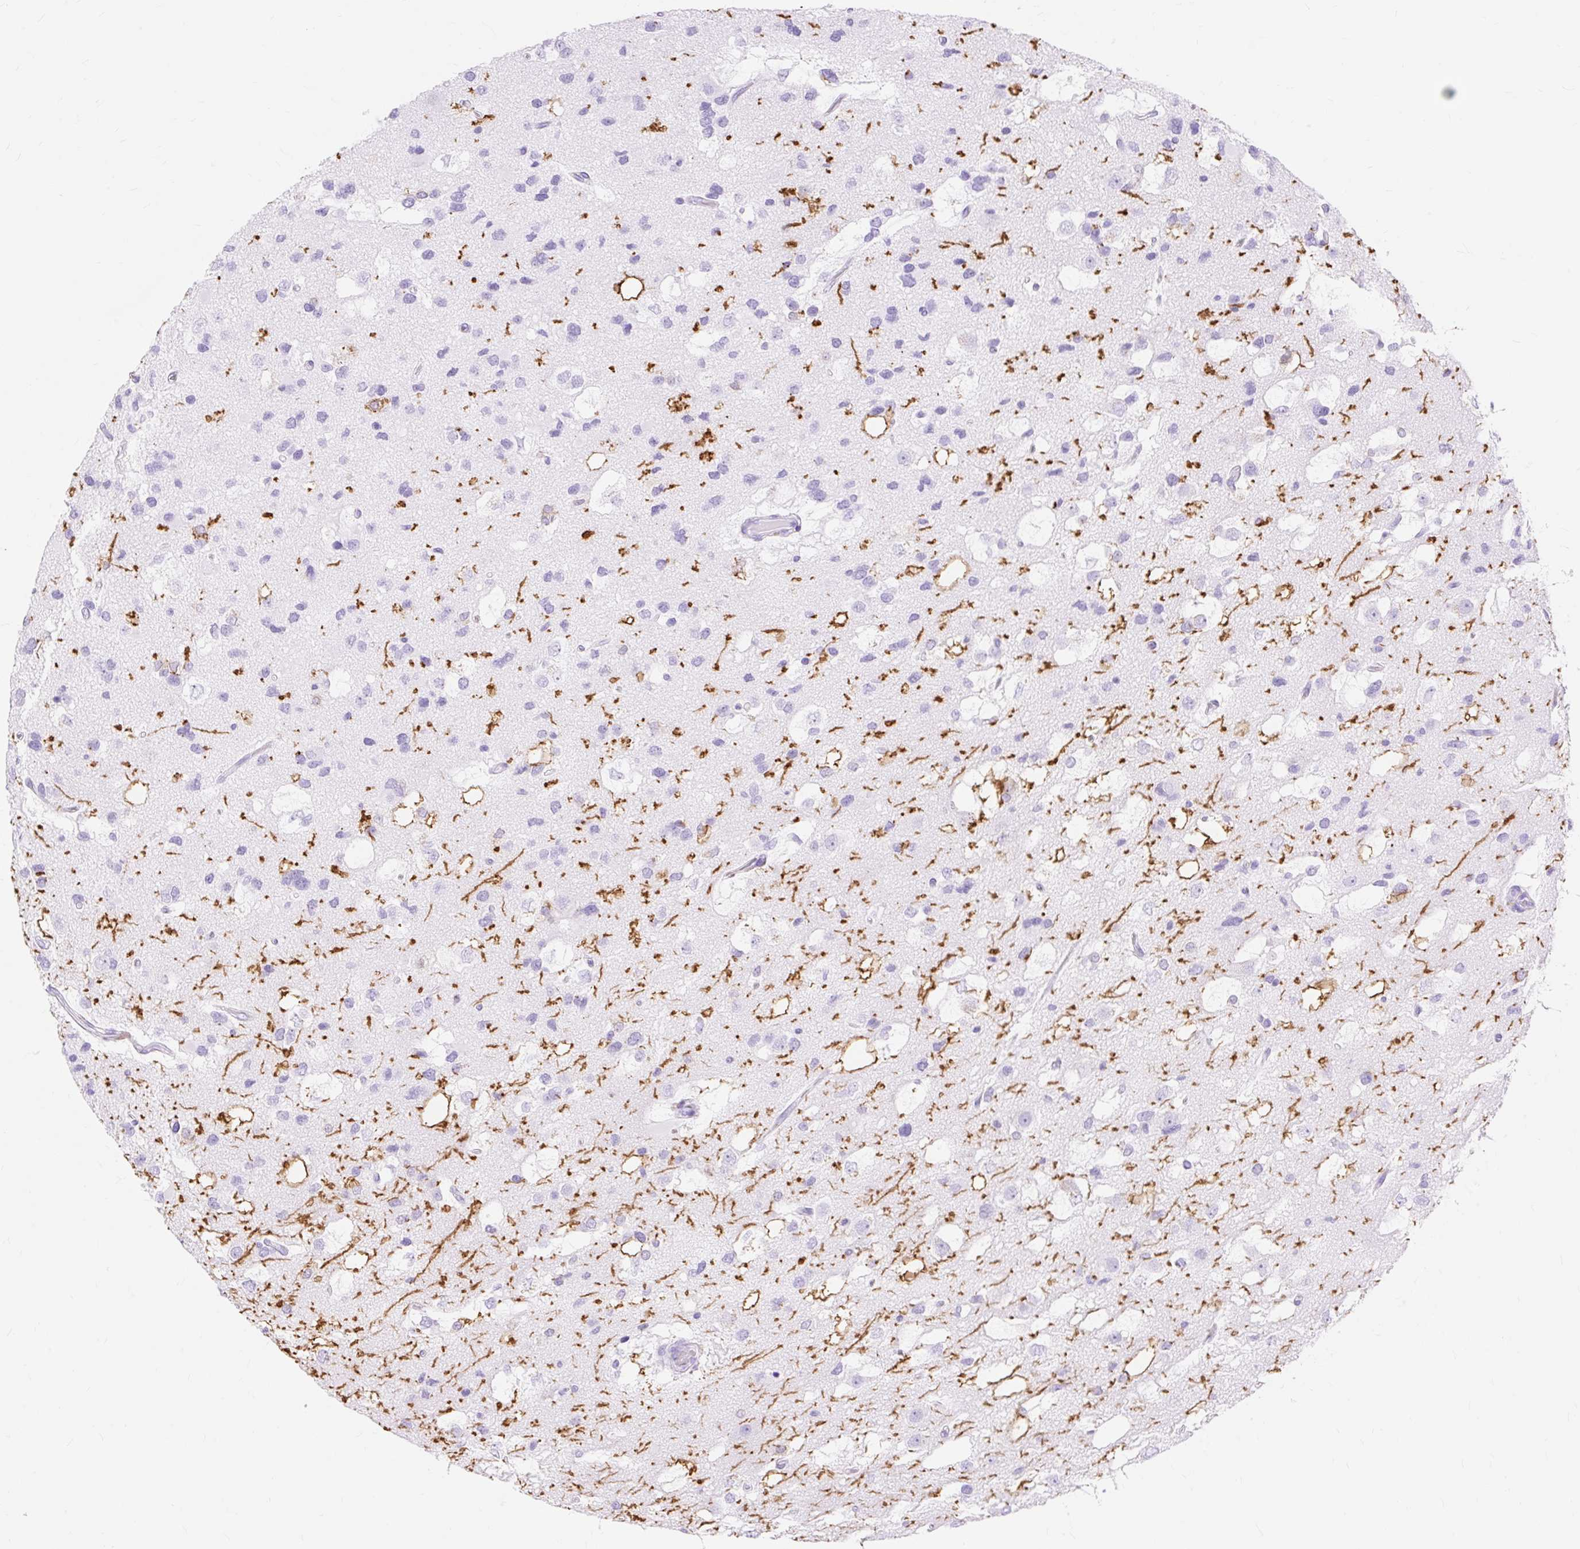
{"staining": {"intensity": "negative", "quantity": "none", "location": "none"}, "tissue": "glioma", "cell_type": "Tumor cells", "image_type": "cancer", "snomed": [{"axis": "morphology", "description": "Glioma, malignant, High grade"}, {"axis": "topography", "description": "Brain"}], "caption": "DAB immunohistochemical staining of high-grade glioma (malignant) displays no significant expression in tumor cells.", "gene": "MBP", "patient": {"sex": "male", "age": 53}}